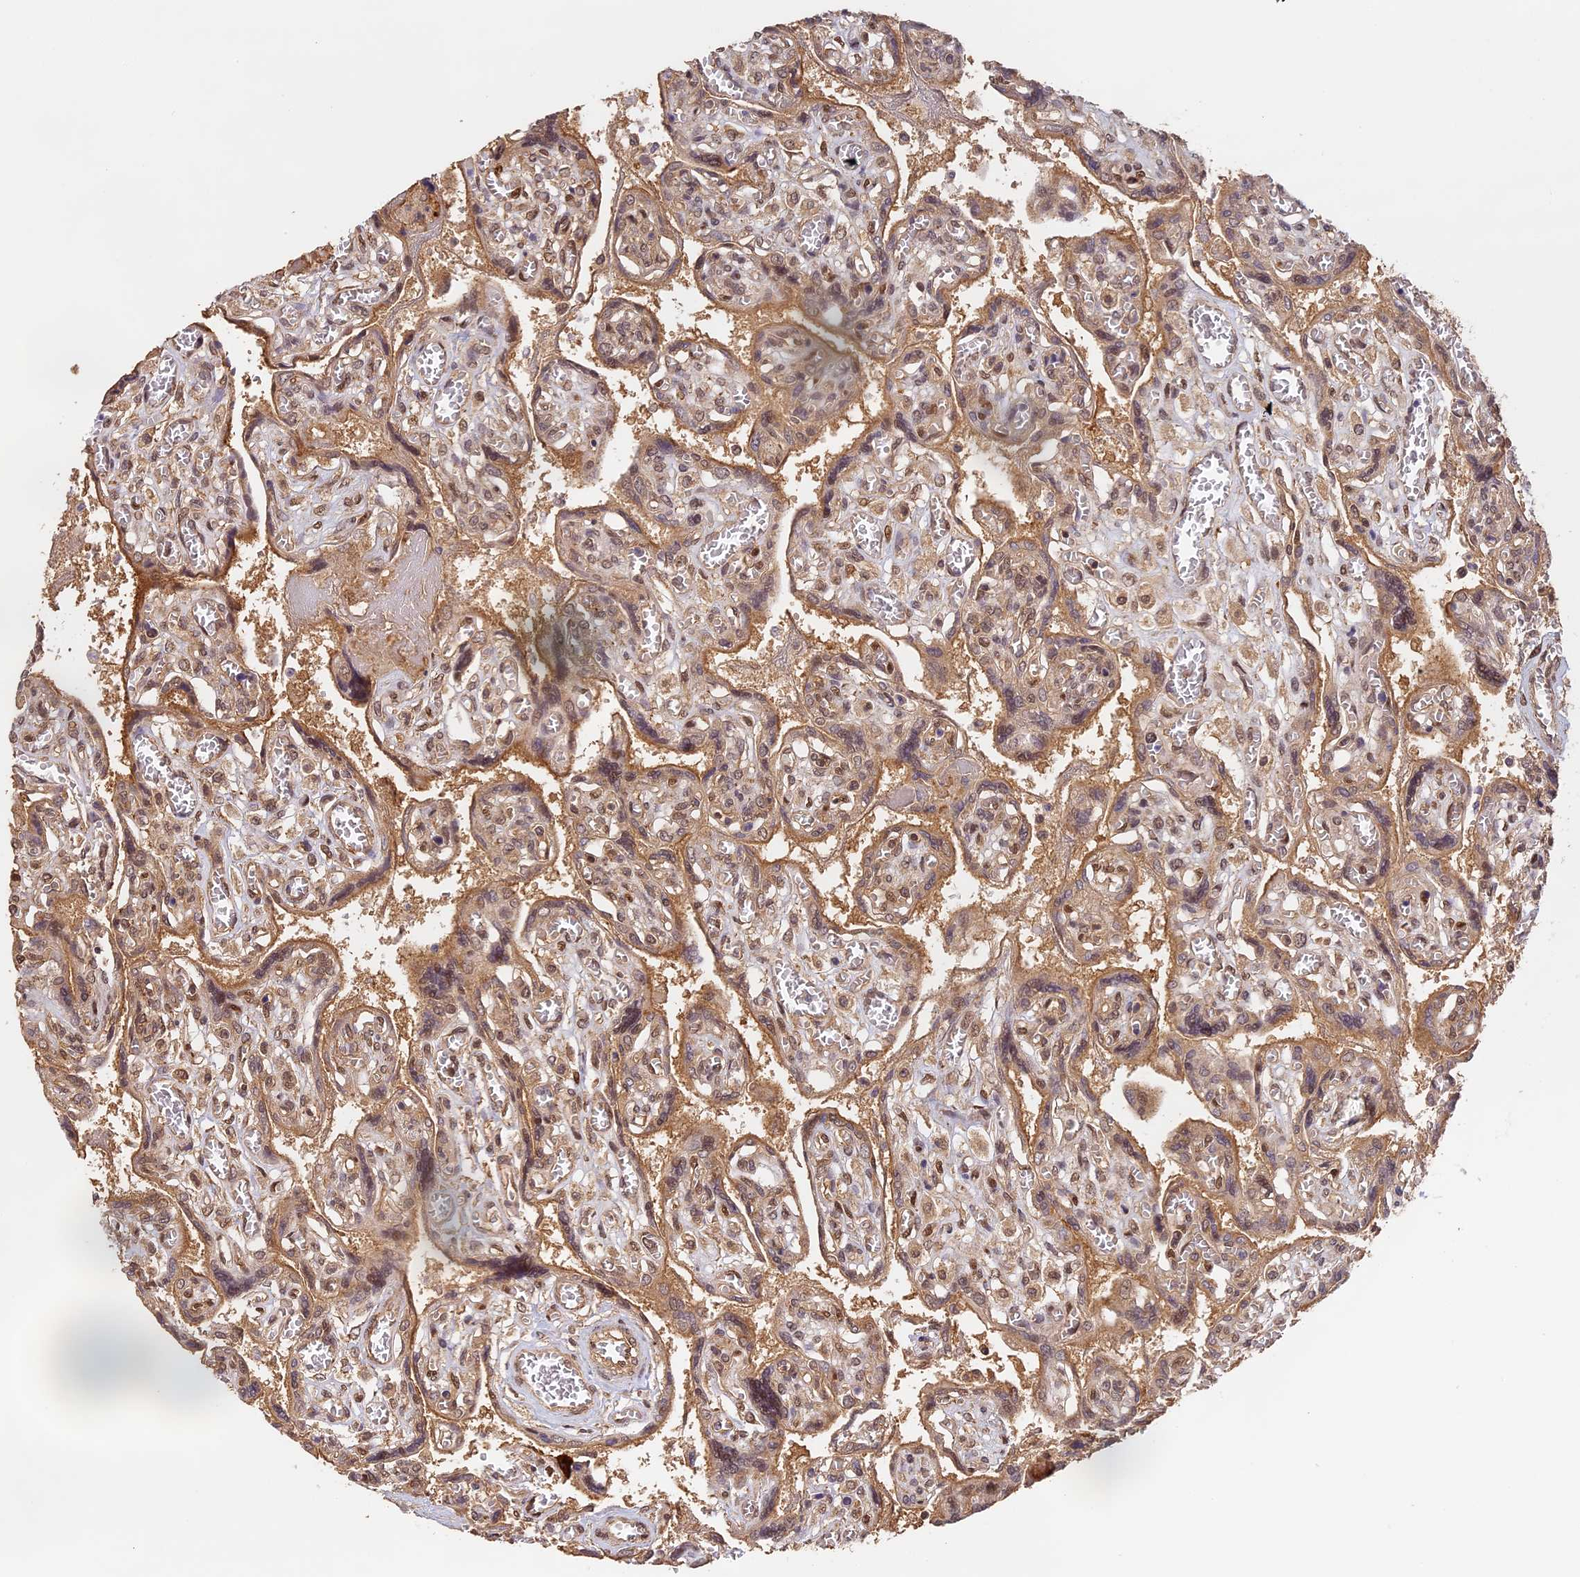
{"staining": {"intensity": "moderate", "quantity": ">75%", "location": "cytoplasmic/membranous,nuclear"}, "tissue": "placenta", "cell_type": "Trophoblastic cells", "image_type": "normal", "snomed": [{"axis": "morphology", "description": "Normal tissue, NOS"}, {"axis": "topography", "description": "Placenta"}], "caption": "Immunohistochemistry micrograph of unremarkable placenta: human placenta stained using immunohistochemistry demonstrates medium levels of moderate protein expression localized specifically in the cytoplasmic/membranous,nuclear of trophoblastic cells, appearing as a cytoplasmic/membranous,nuclear brown color.", "gene": "MYBL2", "patient": {"sex": "female", "age": 39}}